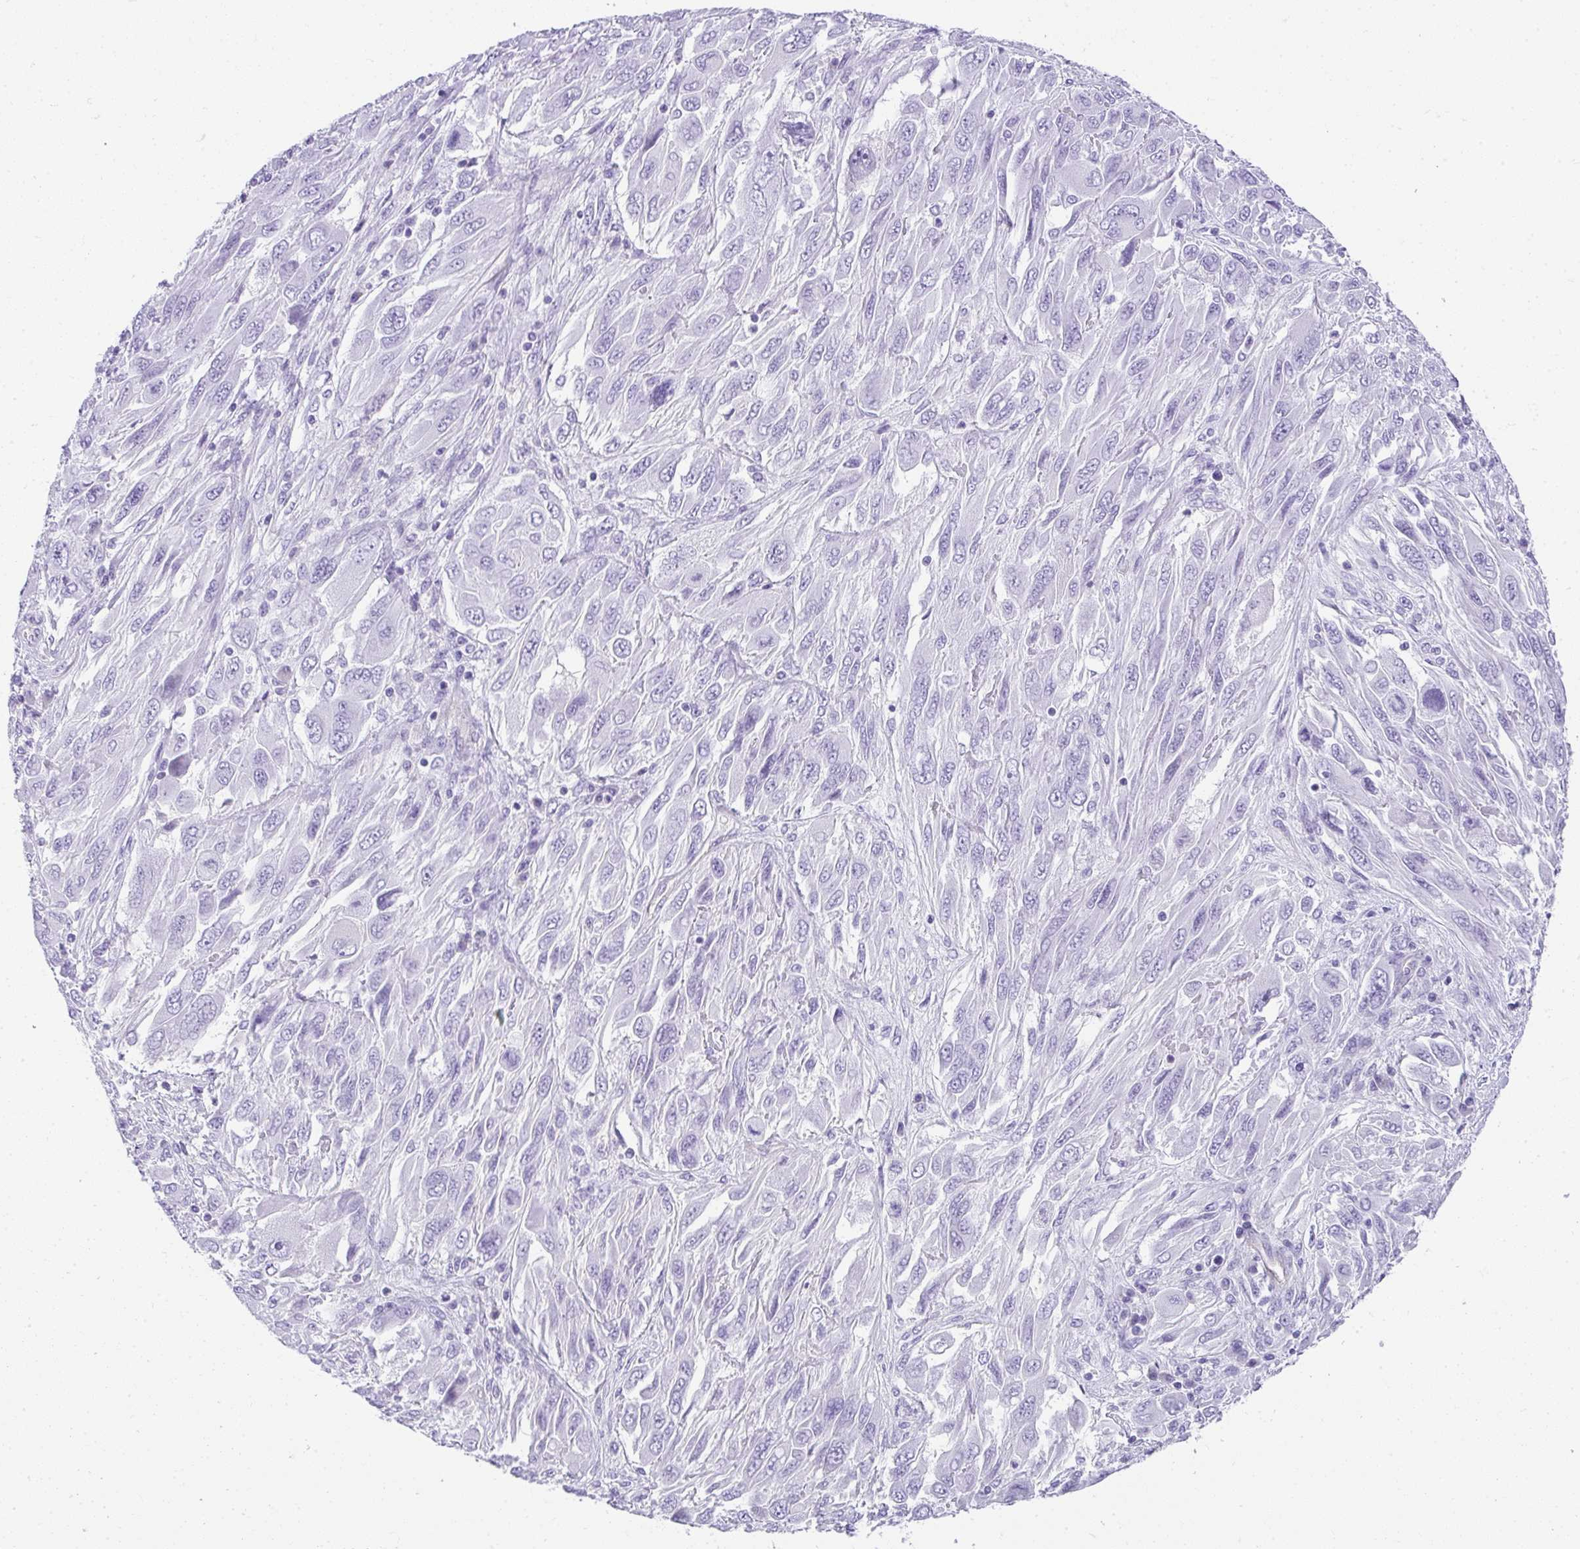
{"staining": {"intensity": "negative", "quantity": "none", "location": "none"}, "tissue": "melanoma", "cell_type": "Tumor cells", "image_type": "cancer", "snomed": [{"axis": "morphology", "description": "Malignant melanoma, NOS"}, {"axis": "topography", "description": "Skin"}], "caption": "DAB (3,3'-diaminobenzidine) immunohistochemical staining of human malignant melanoma shows no significant expression in tumor cells.", "gene": "PLPPR3", "patient": {"sex": "female", "age": 91}}